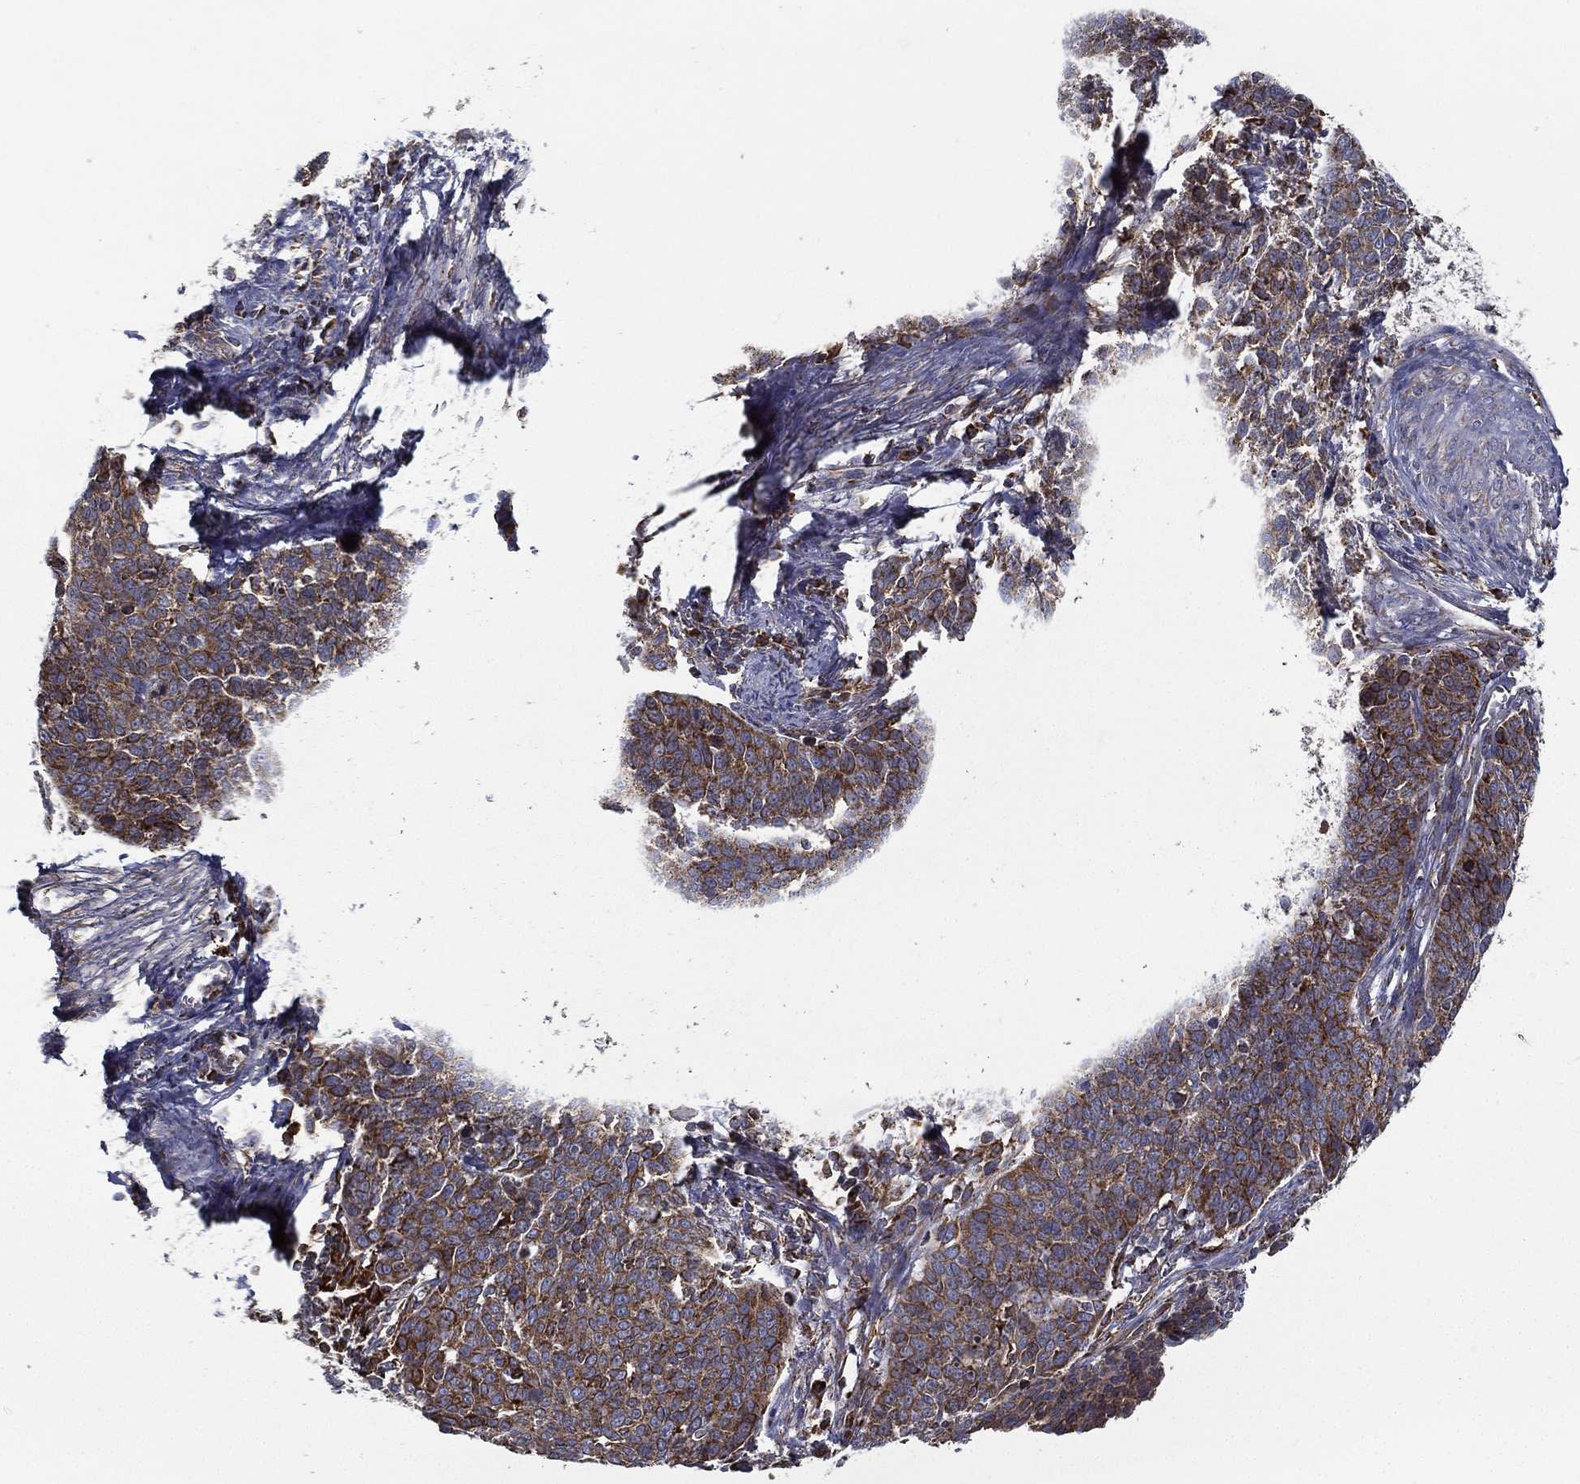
{"staining": {"intensity": "moderate", "quantity": ">75%", "location": "cytoplasmic/membranous"}, "tissue": "cervical cancer", "cell_type": "Tumor cells", "image_type": "cancer", "snomed": [{"axis": "morphology", "description": "Normal tissue, NOS"}, {"axis": "morphology", "description": "Squamous cell carcinoma, NOS"}, {"axis": "topography", "description": "Cervix"}], "caption": "Cervical cancer stained for a protein (brown) reveals moderate cytoplasmic/membranous positive staining in approximately >75% of tumor cells.", "gene": "MT-CYB", "patient": {"sex": "female", "age": 39}}